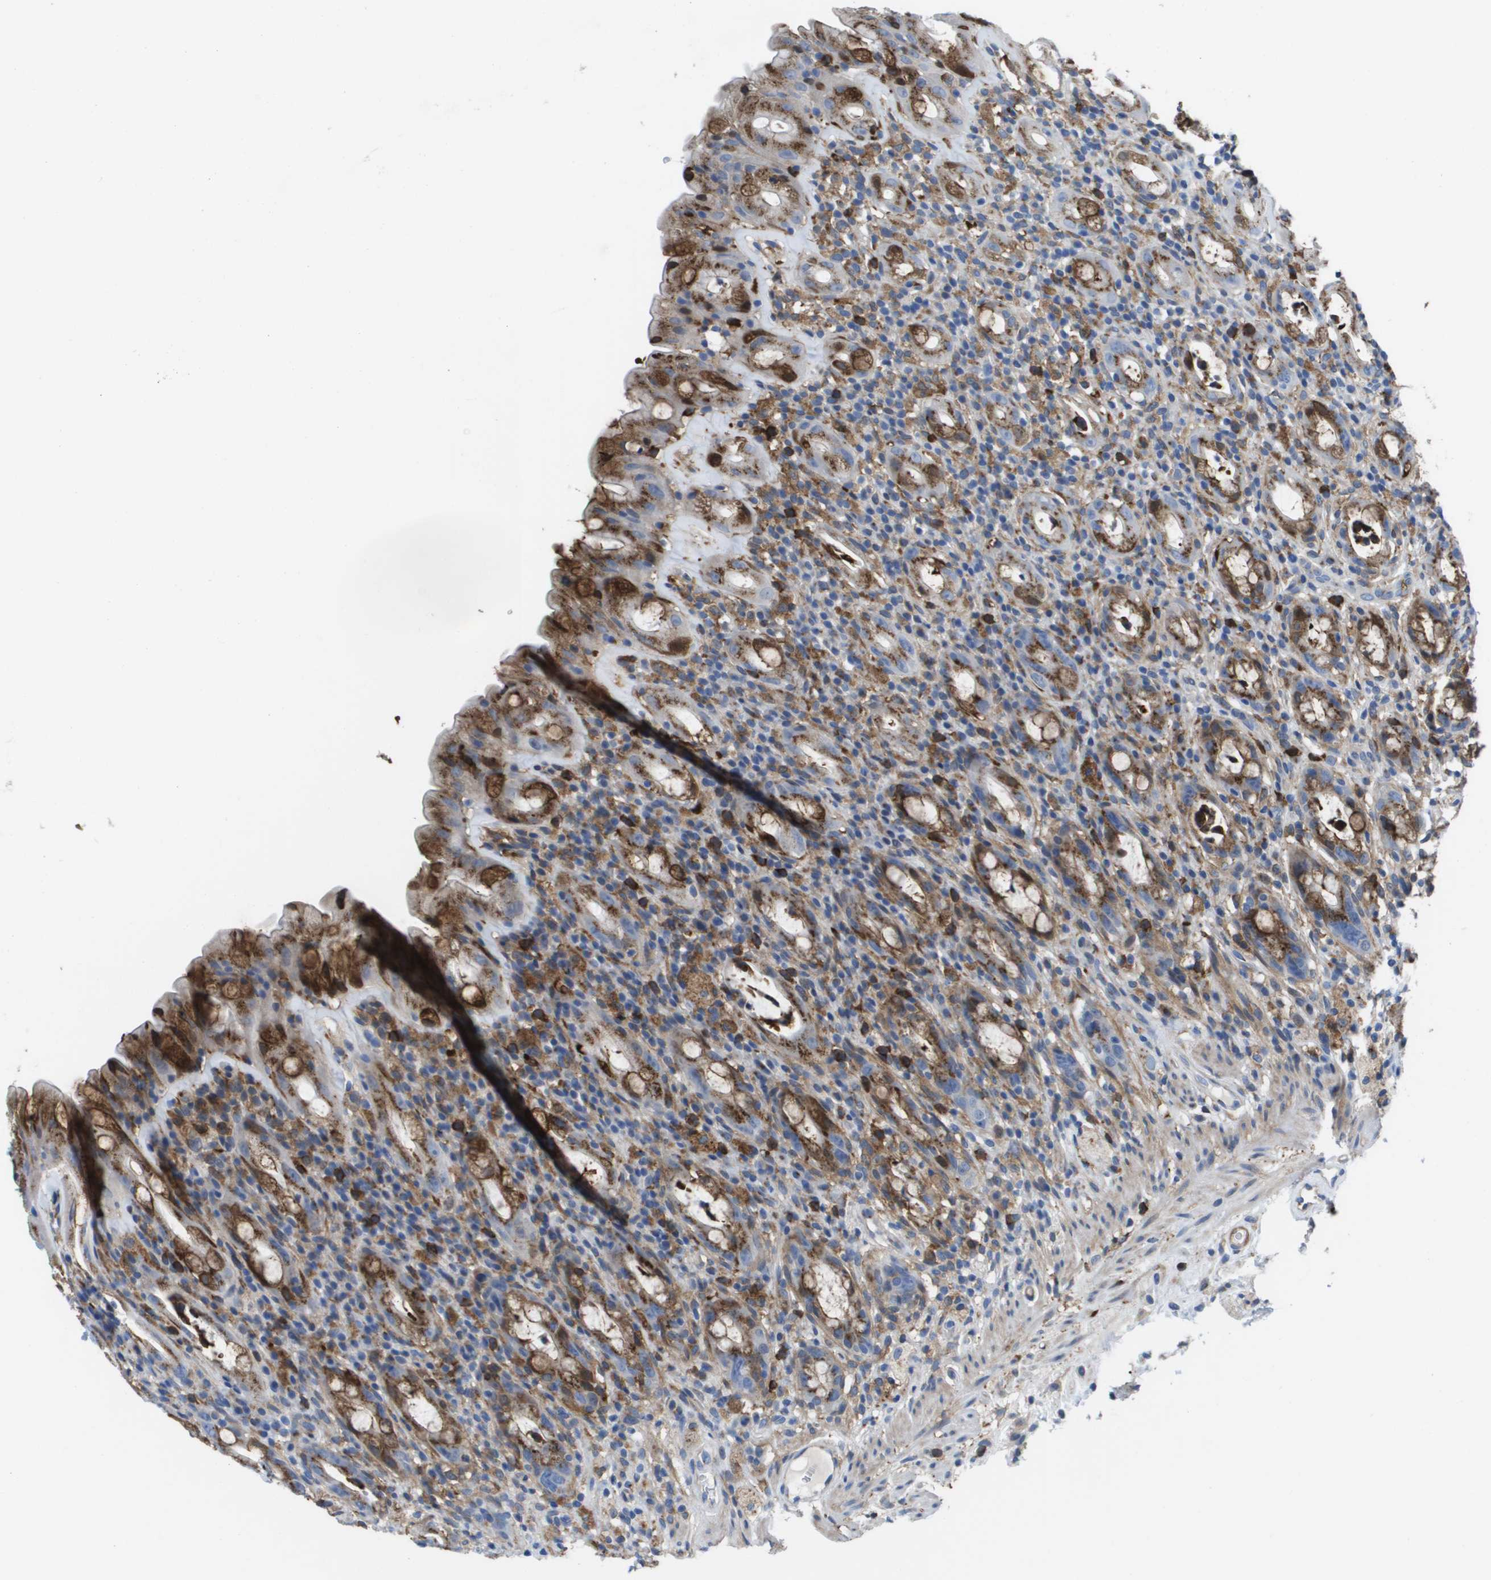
{"staining": {"intensity": "moderate", "quantity": ">75%", "location": "cytoplasmic/membranous"}, "tissue": "rectum", "cell_type": "Glandular cells", "image_type": "normal", "snomed": [{"axis": "morphology", "description": "Normal tissue, NOS"}, {"axis": "topography", "description": "Rectum"}], "caption": "High-power microscopy captured an IHC image of benign rectum, revealing moderate cytoplasmic/membranous expression in about >75% of glandular cells. (Brightfield microscopy of DAB IHC at high magnification).", "gene": "SLC37A2", "patient": {"sex": "male", "age": 44}}